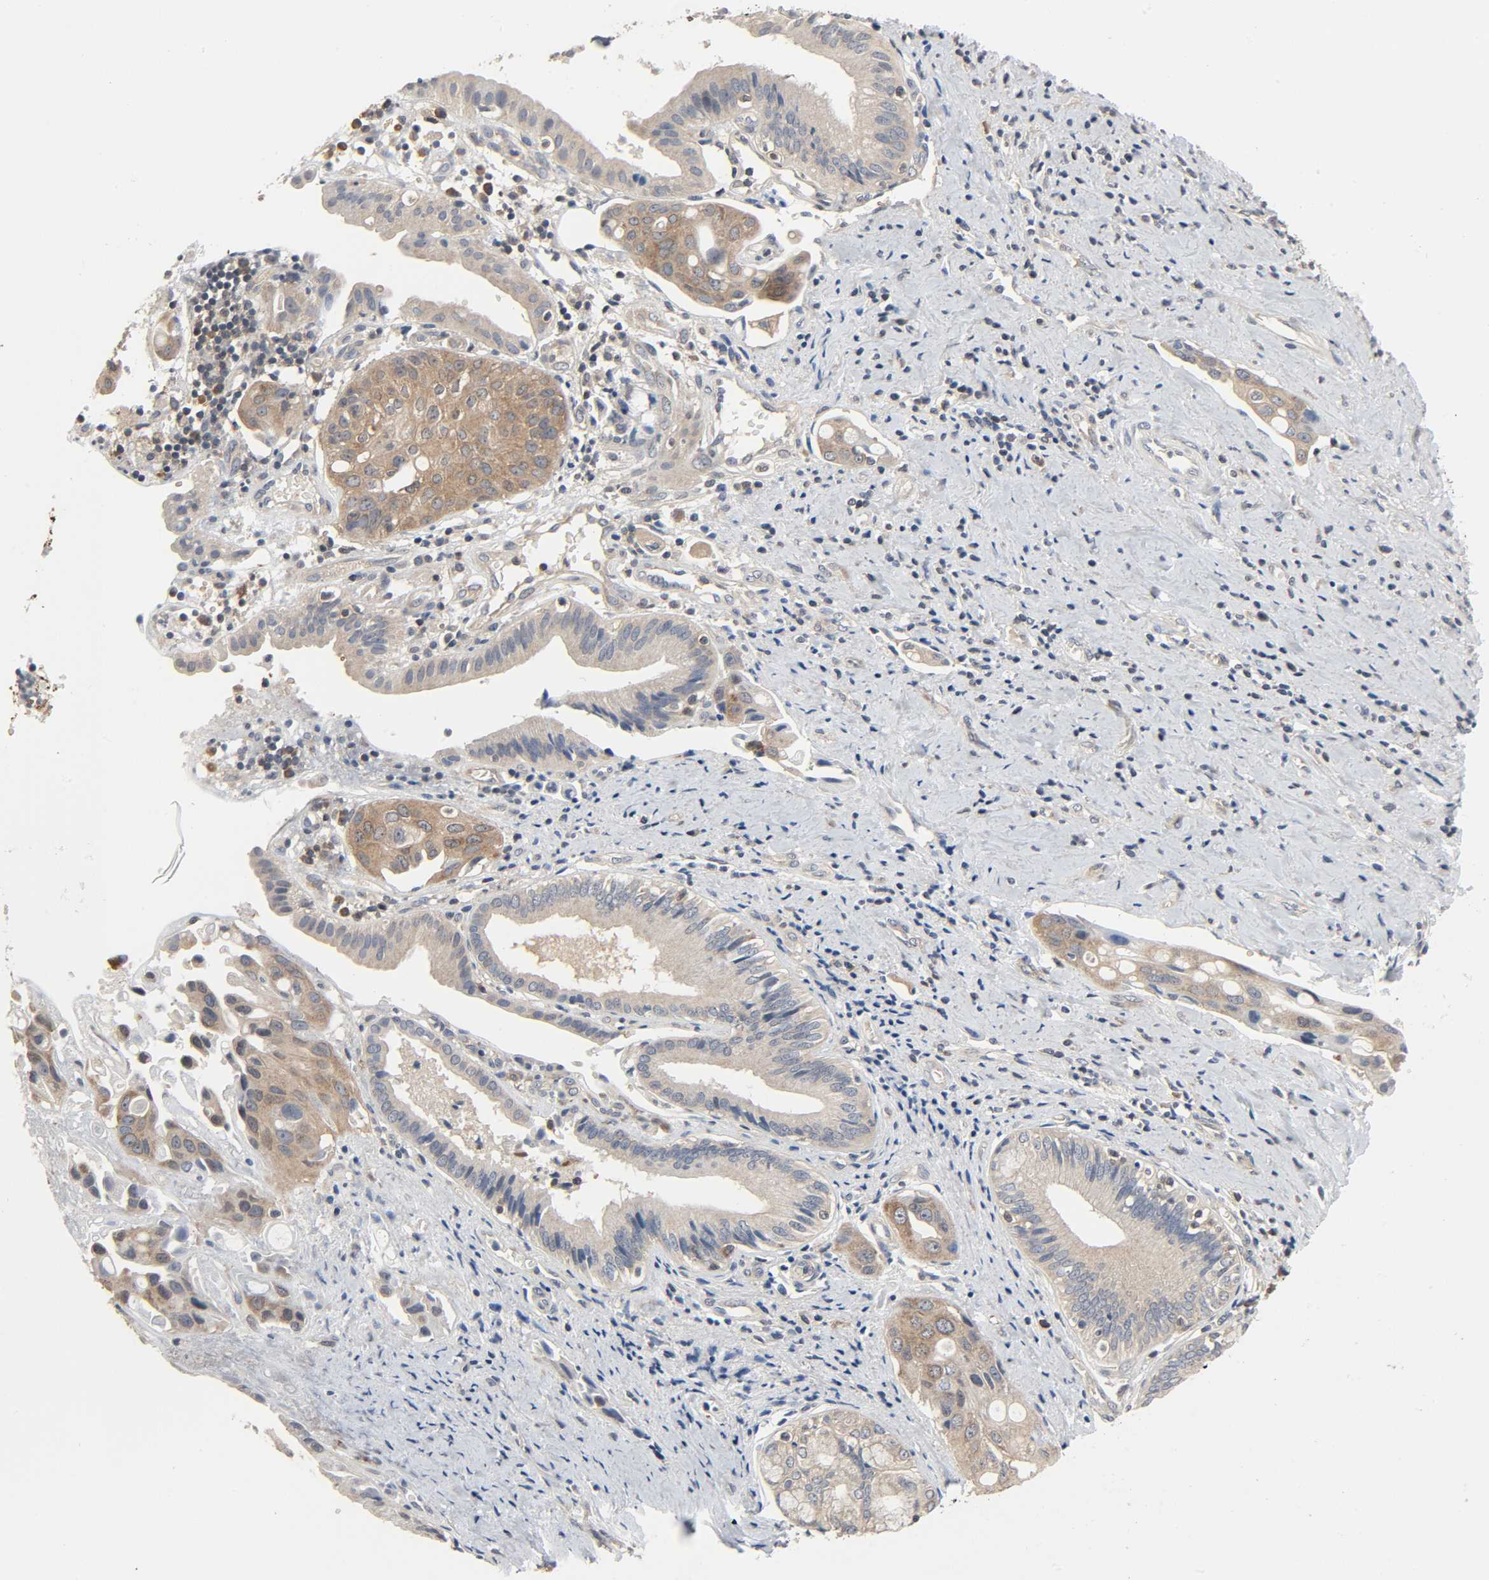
{"staining": {"intensity": "moderate", "quantity": ">75%", "location": "cytoplasmic/membranous,nuclear"}, "tissue": "pancreatic cancer", "cell_type": "Tumor cells", "image_type": "cancer", "snomed": [{"axis": "morphology", "description": "Adenocarcinoma, NOS"}, {"axis": "topography", "description": "Pancreas"}], "caption": "A medium amount of moderate cytoplasmic/membranous and nuclear expression is seen in about >75% of tumor cells in pancreatic cancer tissue. Using DAB (3,3'-diaminobenzidine) (brown) and hematoxylin (blue) stains, captured at high magnification using brightfield microscopy.", "gene": "PLEKHA2", "patient": {"sex": "female", "age": 60}}